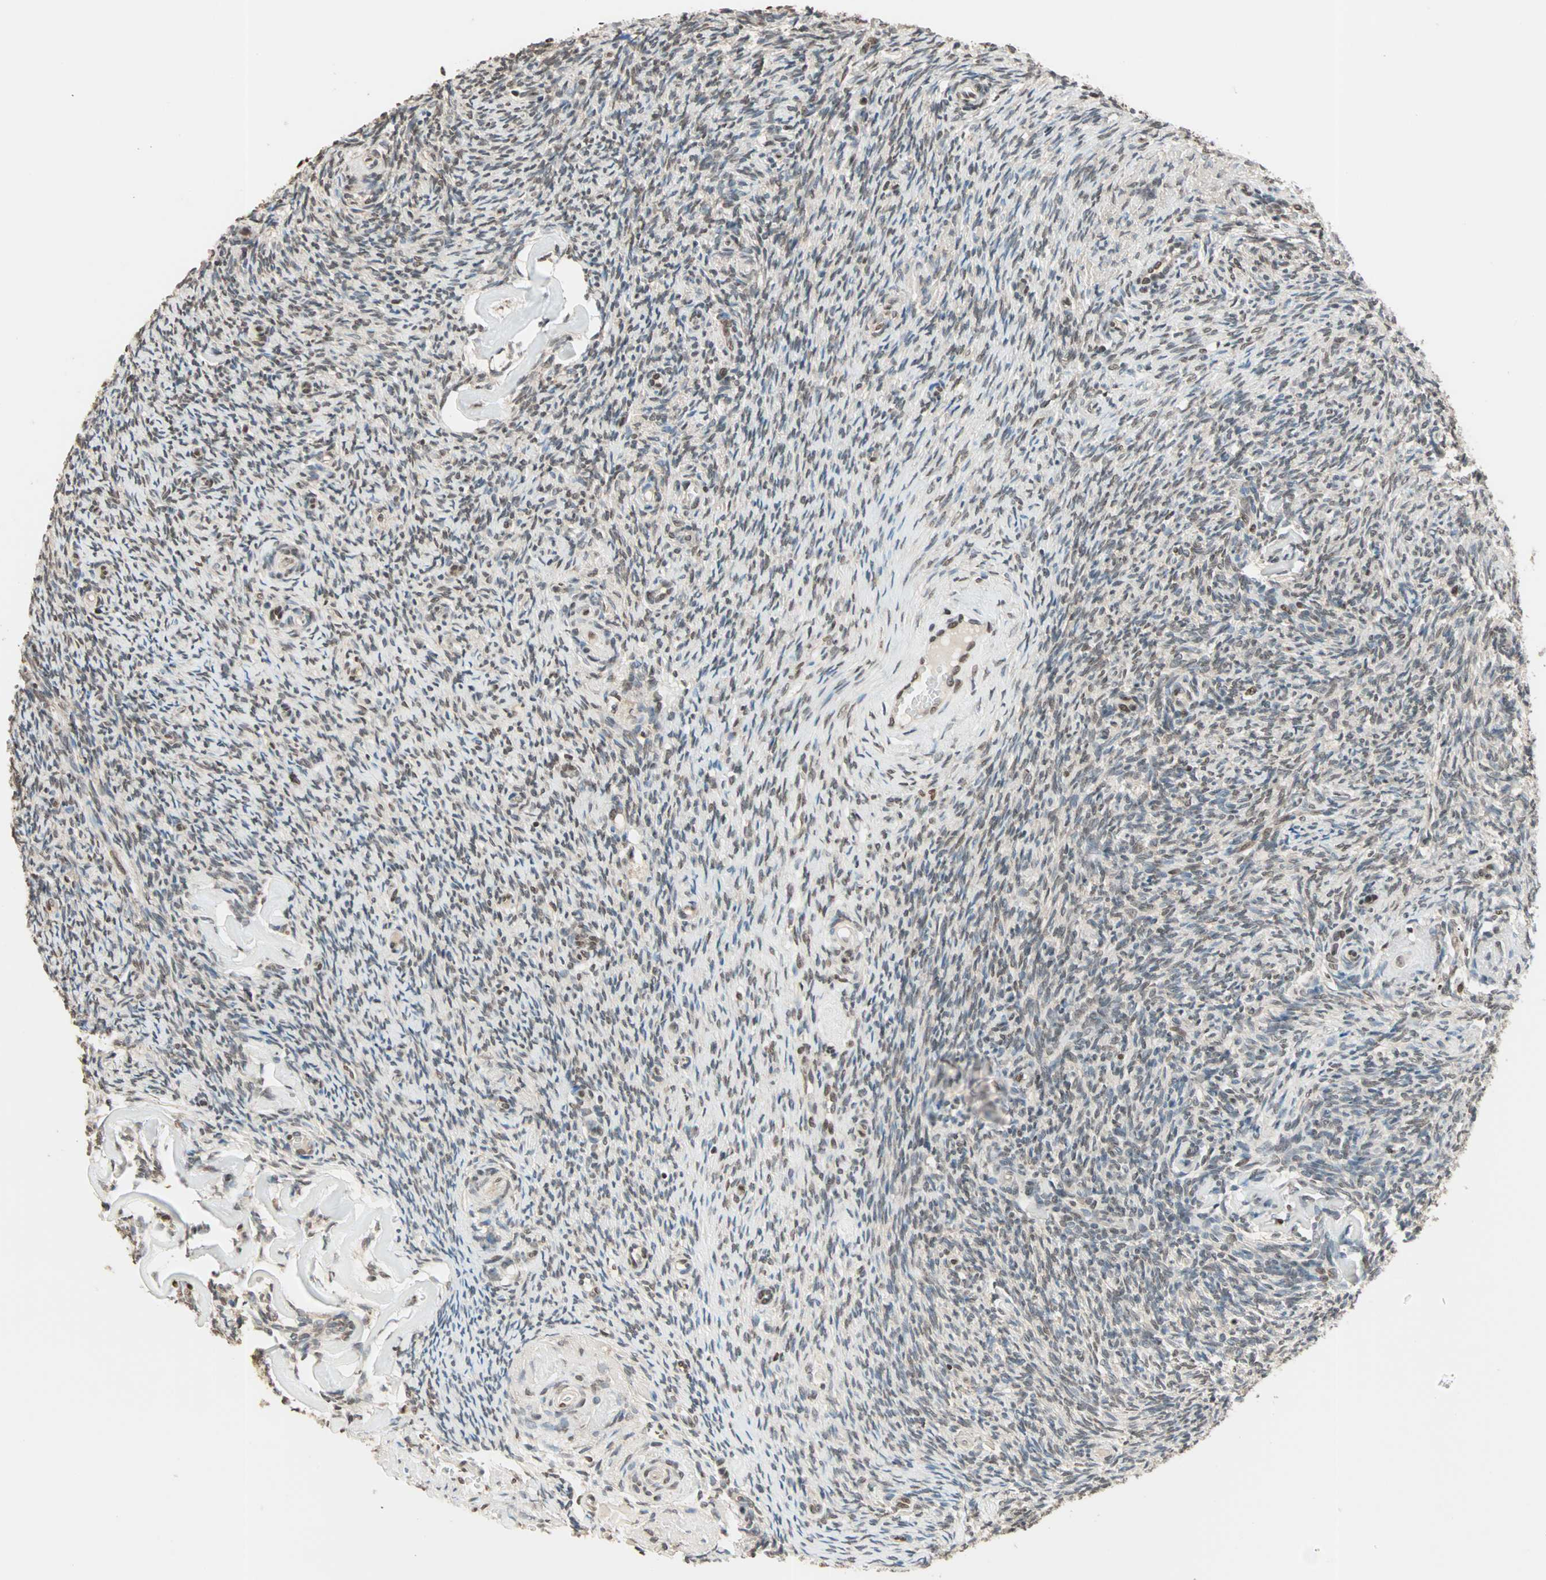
{"staining": {"intensity": "moderate", "quantity": "25%-75%", "location": "nuclear"}, "tissue": "ovary", "cell_type": "Ovarian stroma cells", "image_type": "normal", "snomed": [{"axis": "morphology", "description": "Normal tissue, NOS"}, {"axis": "topography", "description": "Ovary"}], "caption": "Protein expression analysis of normal ovary demonstrates moderate nuclear expression in about 25%-75% of ovarian stroma cells. (Brightfield microscopy of DAB IHC at high magnification).", "gene": "DAZAP1", "patient": {"sex": "female", "age": 60}}